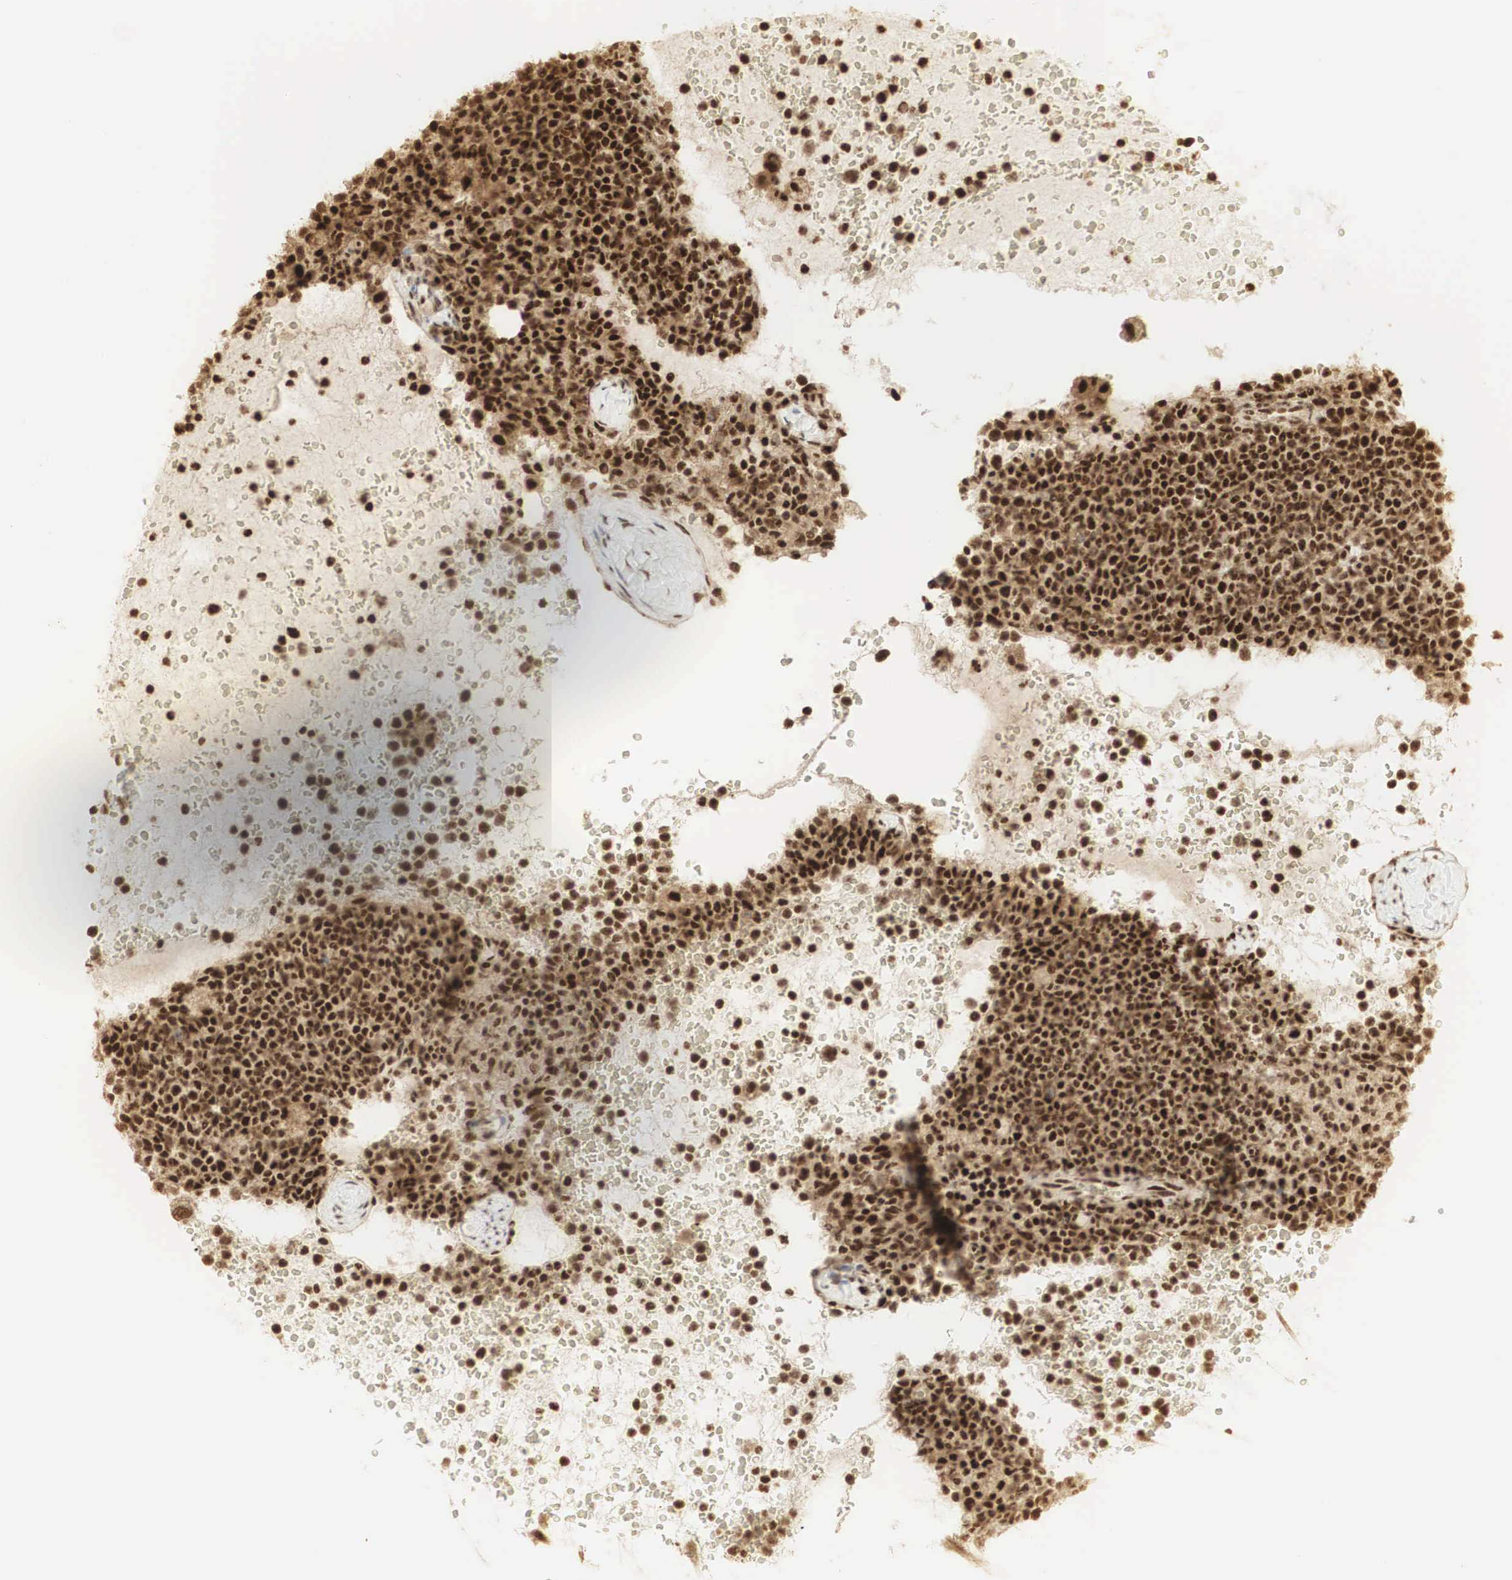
{"staining": {"intensity": "strong", "quantity": ">75%", "location": "cytoplasmic/membranous,nuclear"}, "tissue": "lymphoma", "cell_type": "Tumor cells", "image_type": "cancer", "snomed": [{"axis": "morphology", "description": "Malignant lymphoma, non-Hodgkin's type, High grade"}, {"axis": "topography", "description": "Lymph node"}], "caption": "The image shows a brown stain indicating the presence of a protein in the cytoplasmic/membranous and nuclear of tumor cells in lymphoma.", "gene": "RNF113A", "patient": {"sex": "female", "age": 76}}